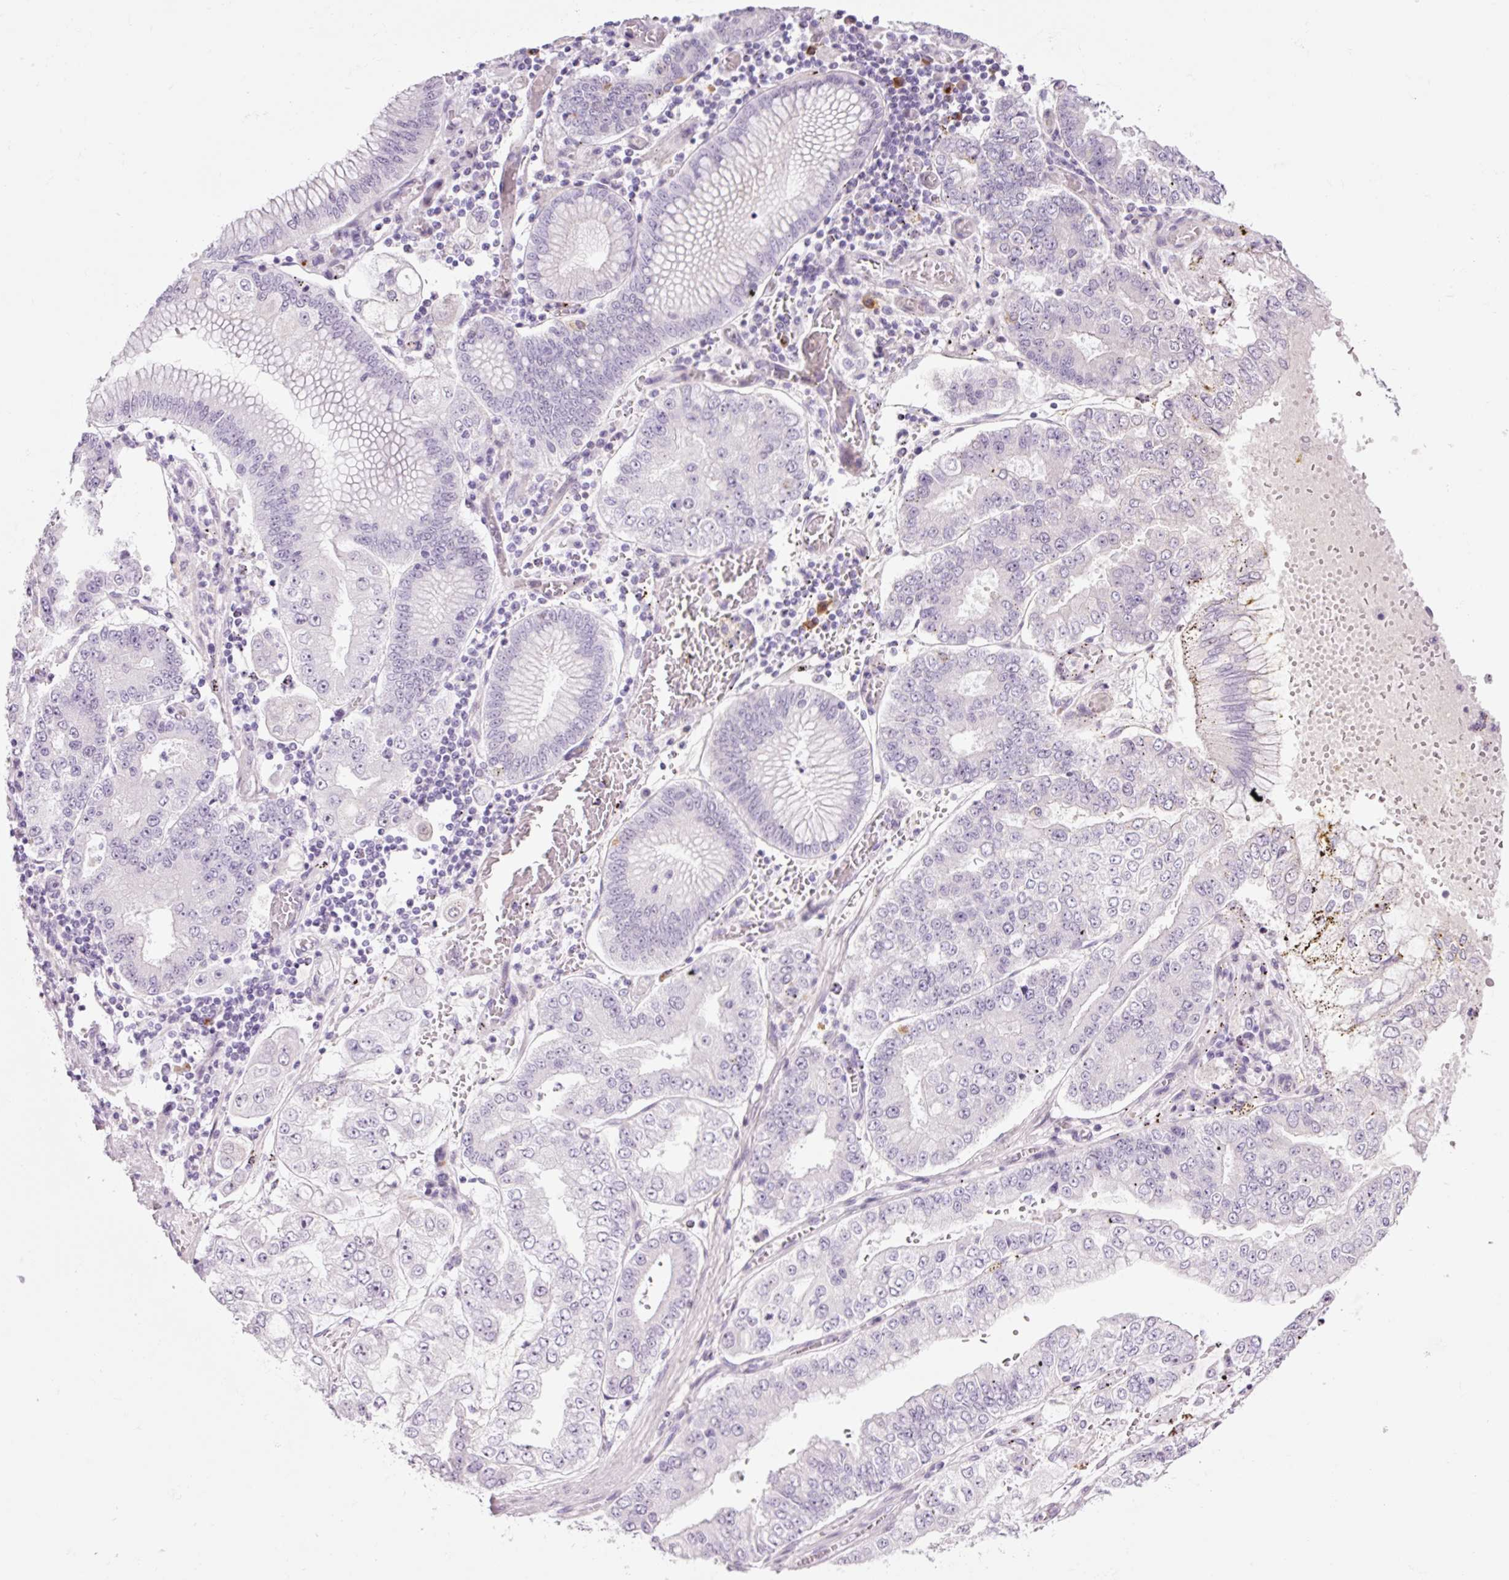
{"staining": {"intensity": "negative", "quantity": "none", "location": "none"}, "tissue": "stomach cancer", "cell_type": "Tumor cells", "image_type": "cancer", "snomed": [{"axis": "morphology", "description": "Adenocarcinoma, NOS"}, {"axis": "topography", "description": "Stomach"}], "caption": "Histopathology image shows no significant protein expression in tumor cells of stomach adenocarcinoma.", "gene": "KLF1", "patient": {"sex": "male", "age": 76}}